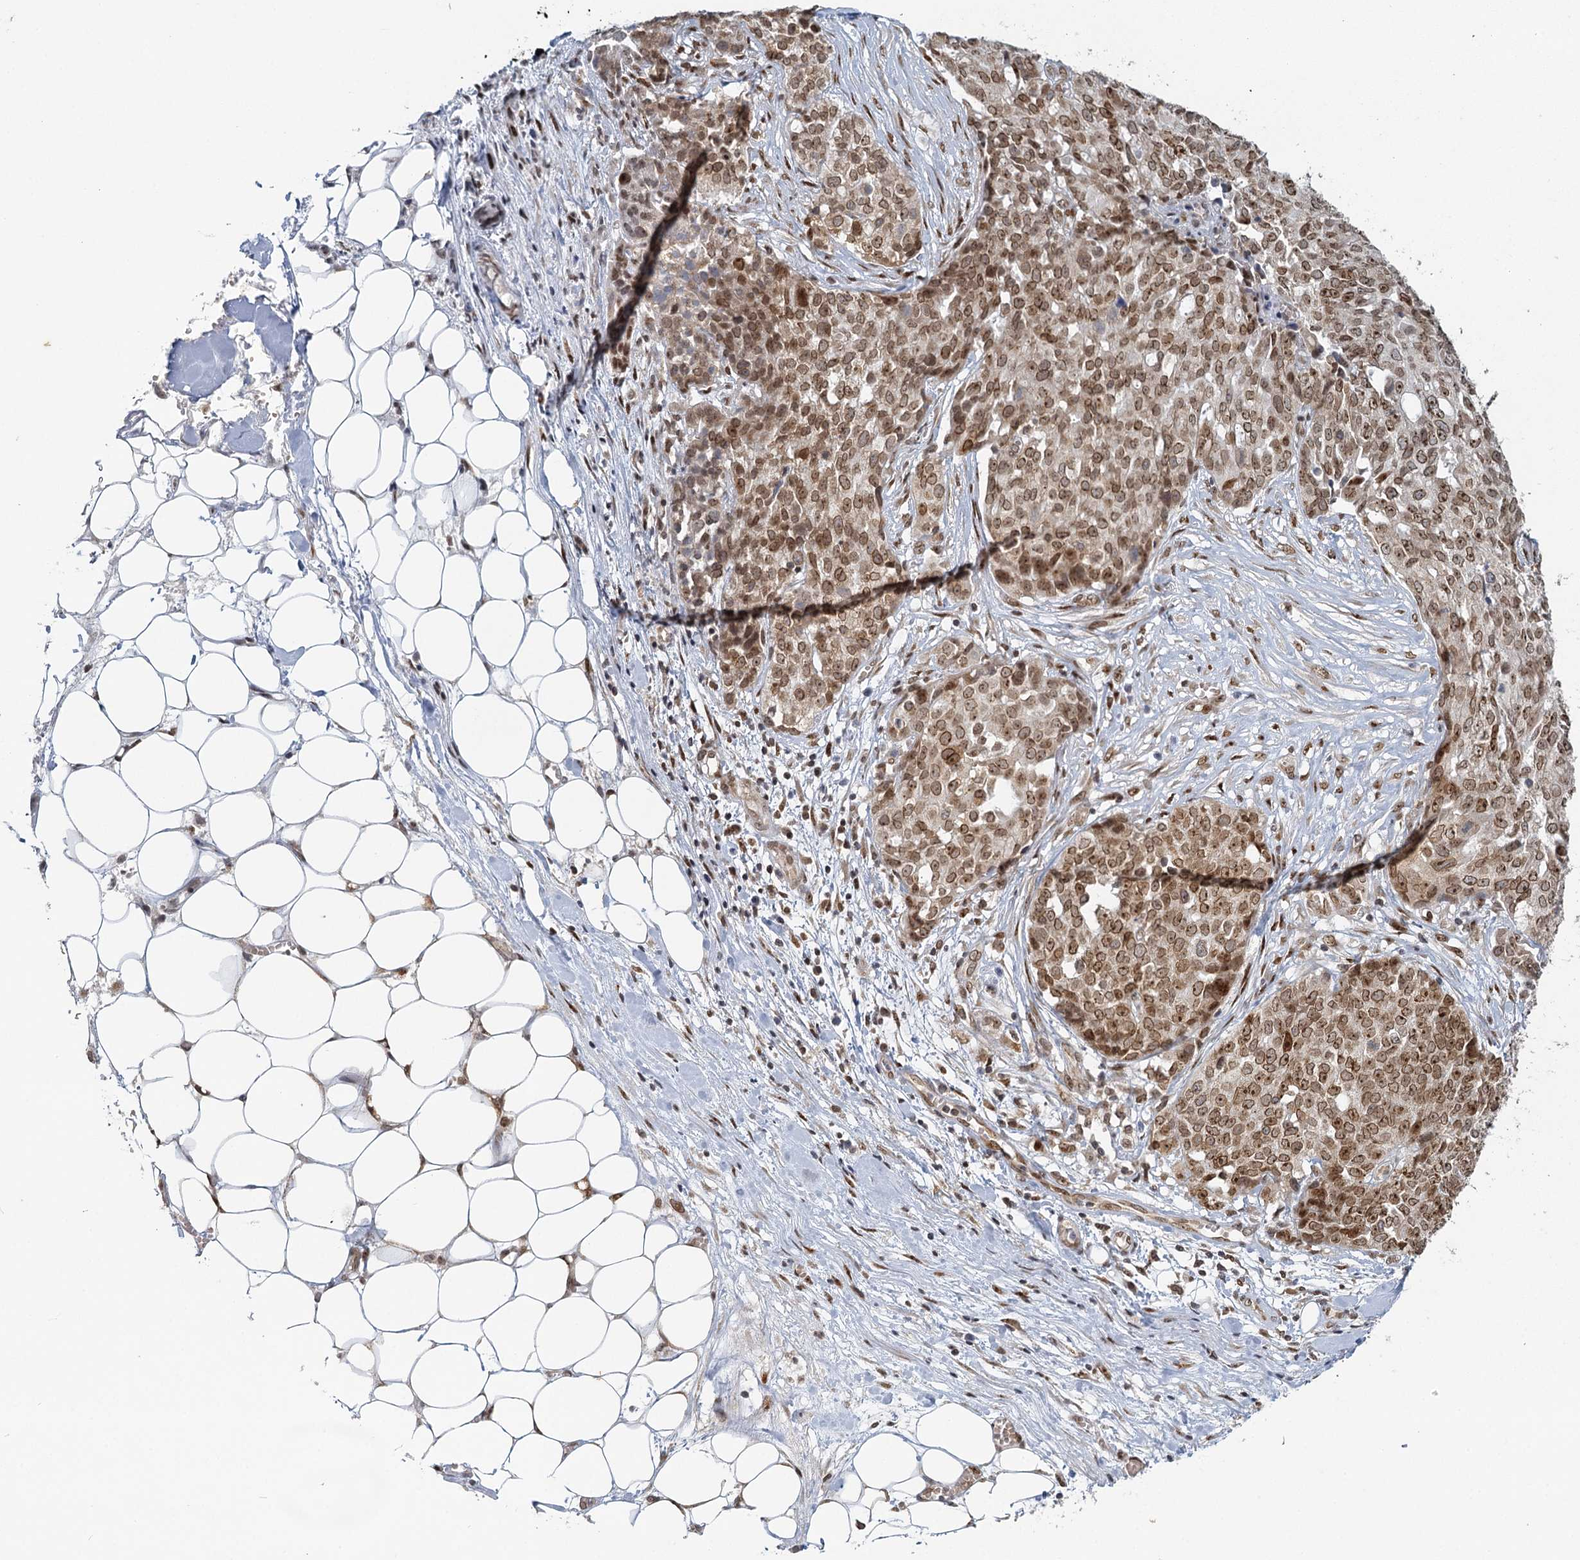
{"staining": {"intensity": "moderate", "quantity": ">75%", "location": "cytoplasmic/membranous,nuclear"}, "tissue": "ovarian cancer", "cell_type": "Tumor cells", "image_type": "cancer", "snomed": [{"axis": "morphology", "description": "Cystadenocarcinoma, serous, NOS"}, {"axis": "topography", "description": "Soft tissue"}, {"axis": "topography", "description": "Ovary"}], "caption": "A medium amount of moderate cytoplasmic/membranous and nuclear staining is identified in about >75% of tumor cells in ovarian serous cystadenocarcinoma tissue.", "gene": "TREX1", "patient": {"sex": "female", "age": 57}}